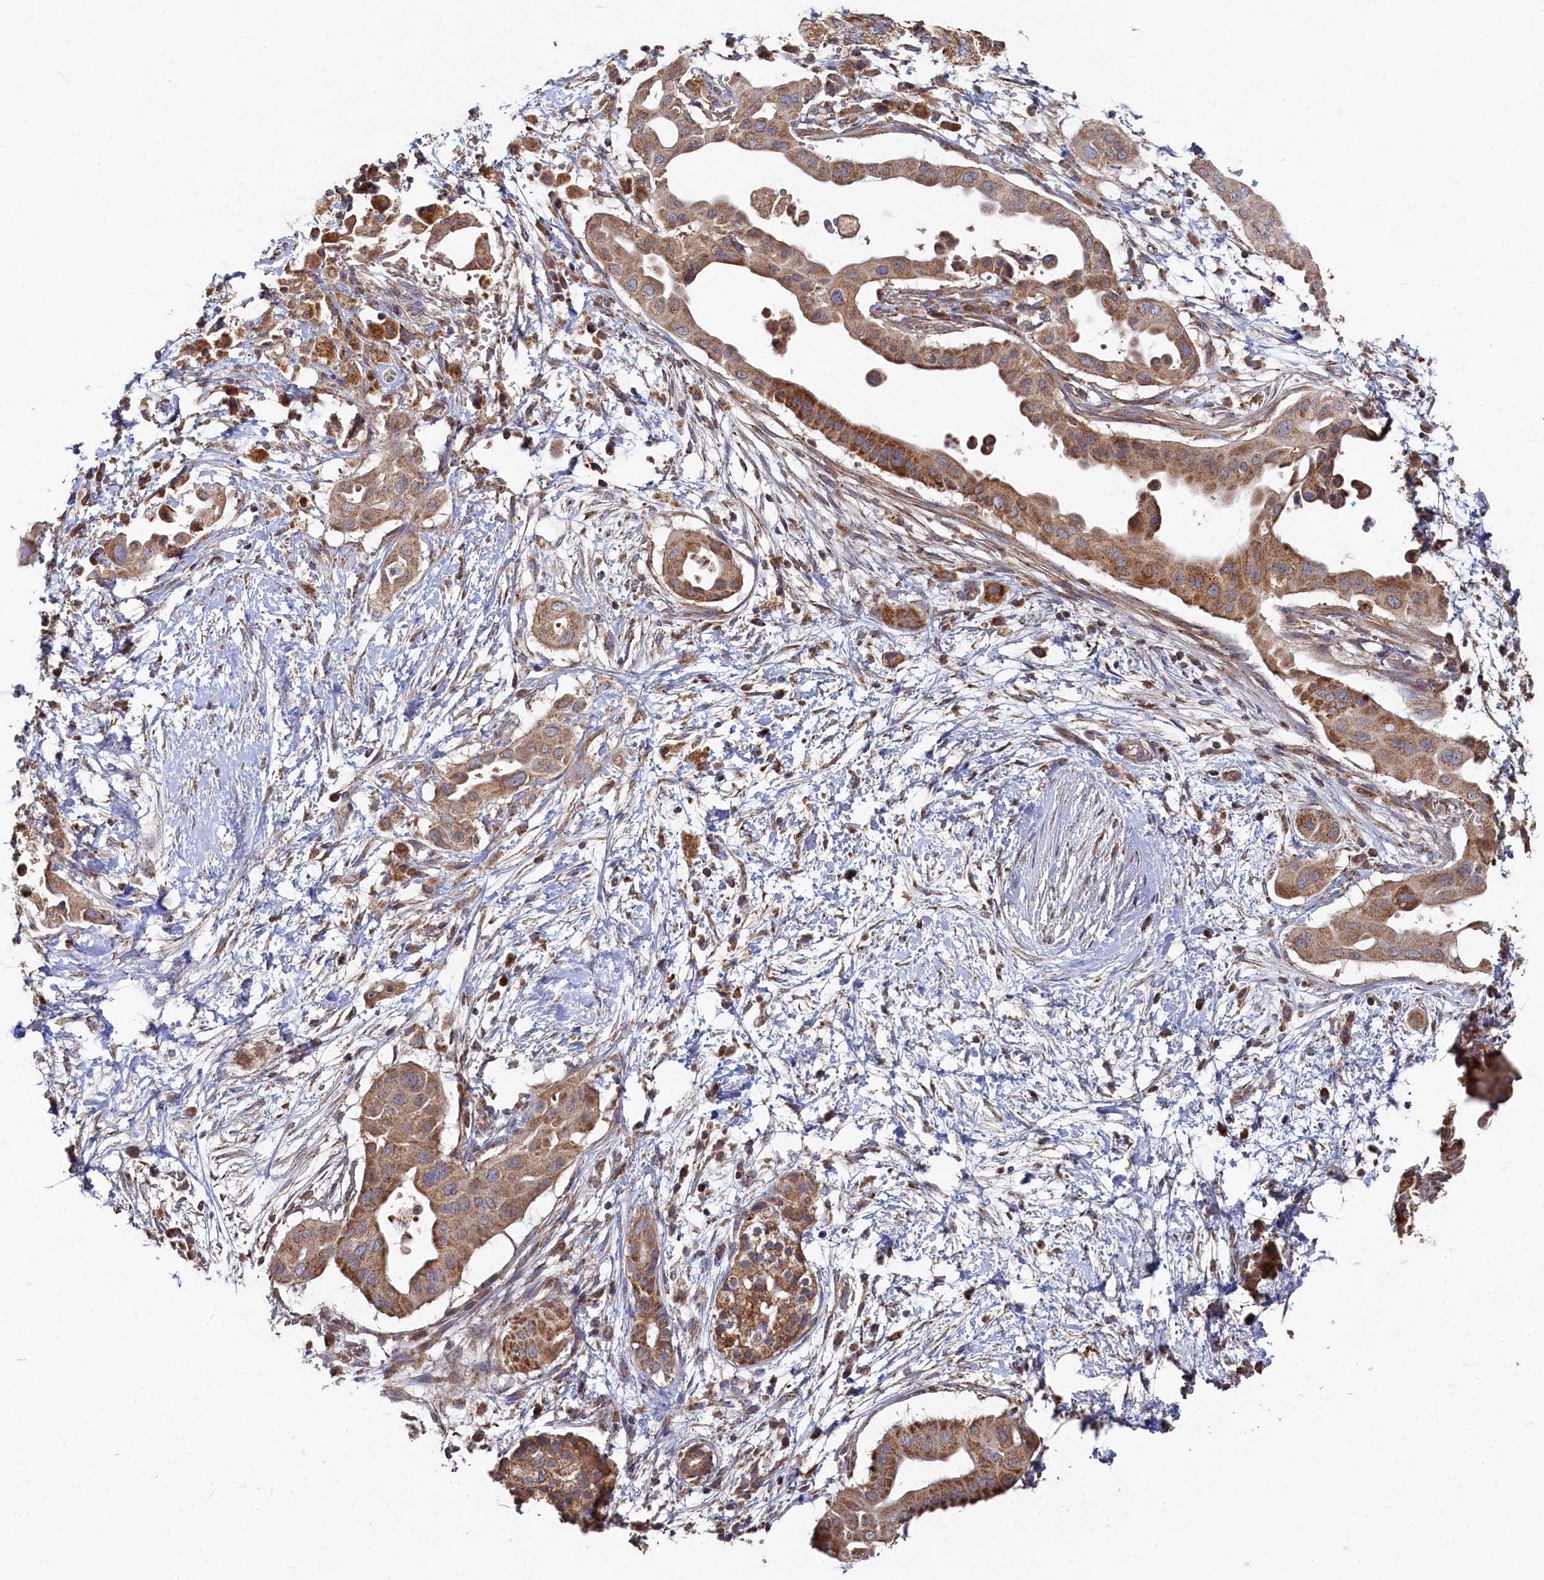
{"staining": {"intensity": "moderate", "quantity": ">75%", "location": "cytoplasmic/membranous"}, "tissue": "pancreatic cancer", "cell_type": "Tumor cells", "image_type": "cancer", "snomed": [{"axis": "morphology", "description": "Adenocarcinoma, NOS"}, {"axis": "topography", "description": "Pancreas"}], "caption": "Immunohistochemical staining of human pancreatic cancer exhibits medium levels of moderate cytoplasmic/membranous protein staining in about >75% of tumor cells. The protein of interest is stained brown, and the nuclei are stained in blue (DAB (3,3'-diaminobenzidine) IHC with brightfield microscopy, high magnification).", "gene": "HAUS2", "patient": {"sex": "male", "age": 68}}